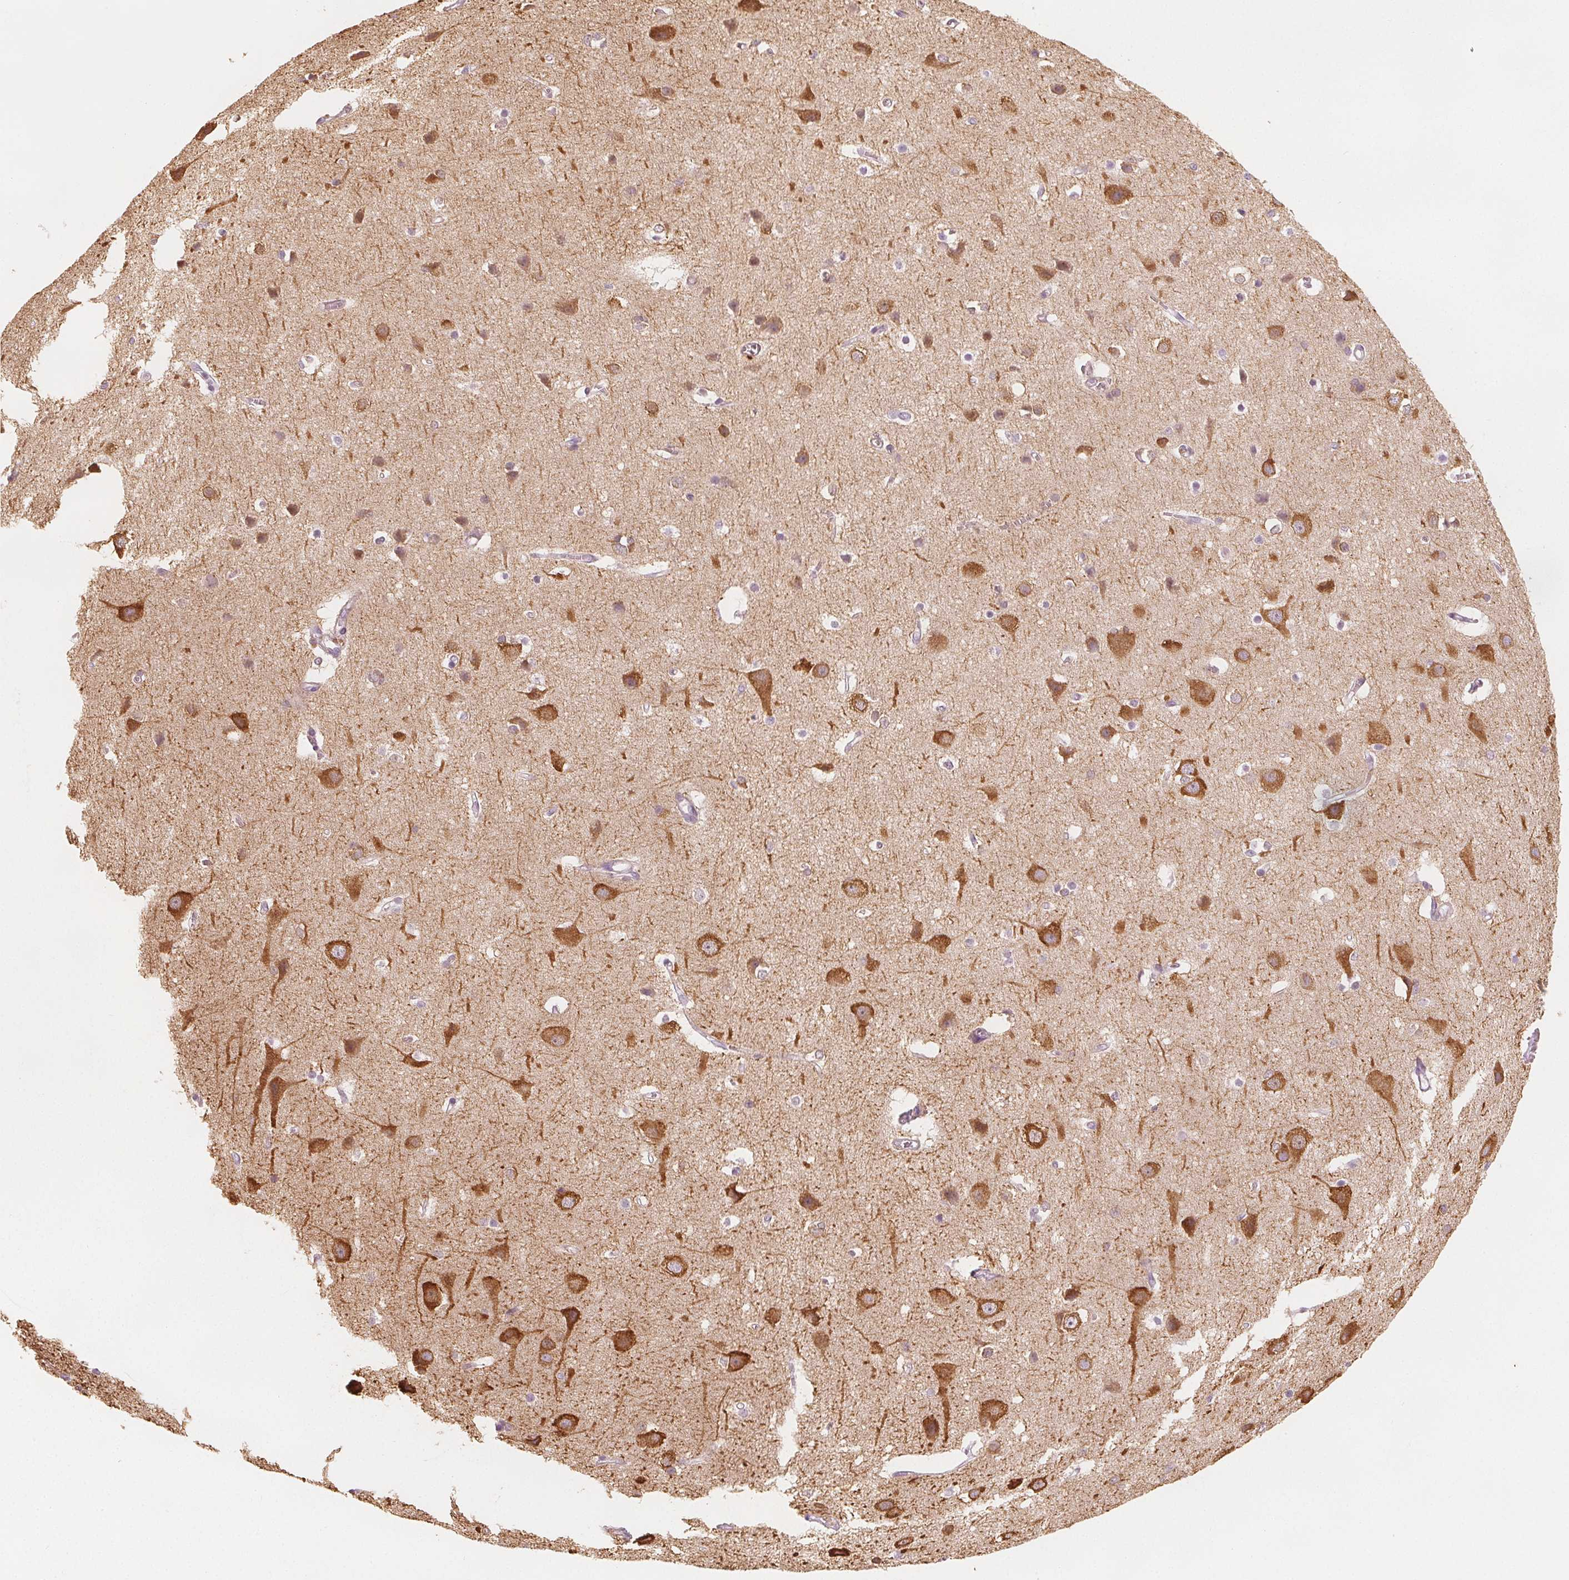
{"staining": {"intensity": "negative", "quantity": "none", "location": "none"}, "tissue": "cerebral cortex", "cell_type": "Endothelial cells", "image_type": "normal", "snomed": [{"axis": "morphology", "description": "Normal tissue, NOS"}, {"axis": "topography", "description": "Cerebral cortex"}], "caption": "DAB immunohistochemical staining of benign cerebral cortex reveals no significant staining in endothelial cells. (DAB (3,3'-diaminobenzidine) IHC, high magnification).", "gene": "MAP1A", "patient": {"sex": "male", "age": 37}}